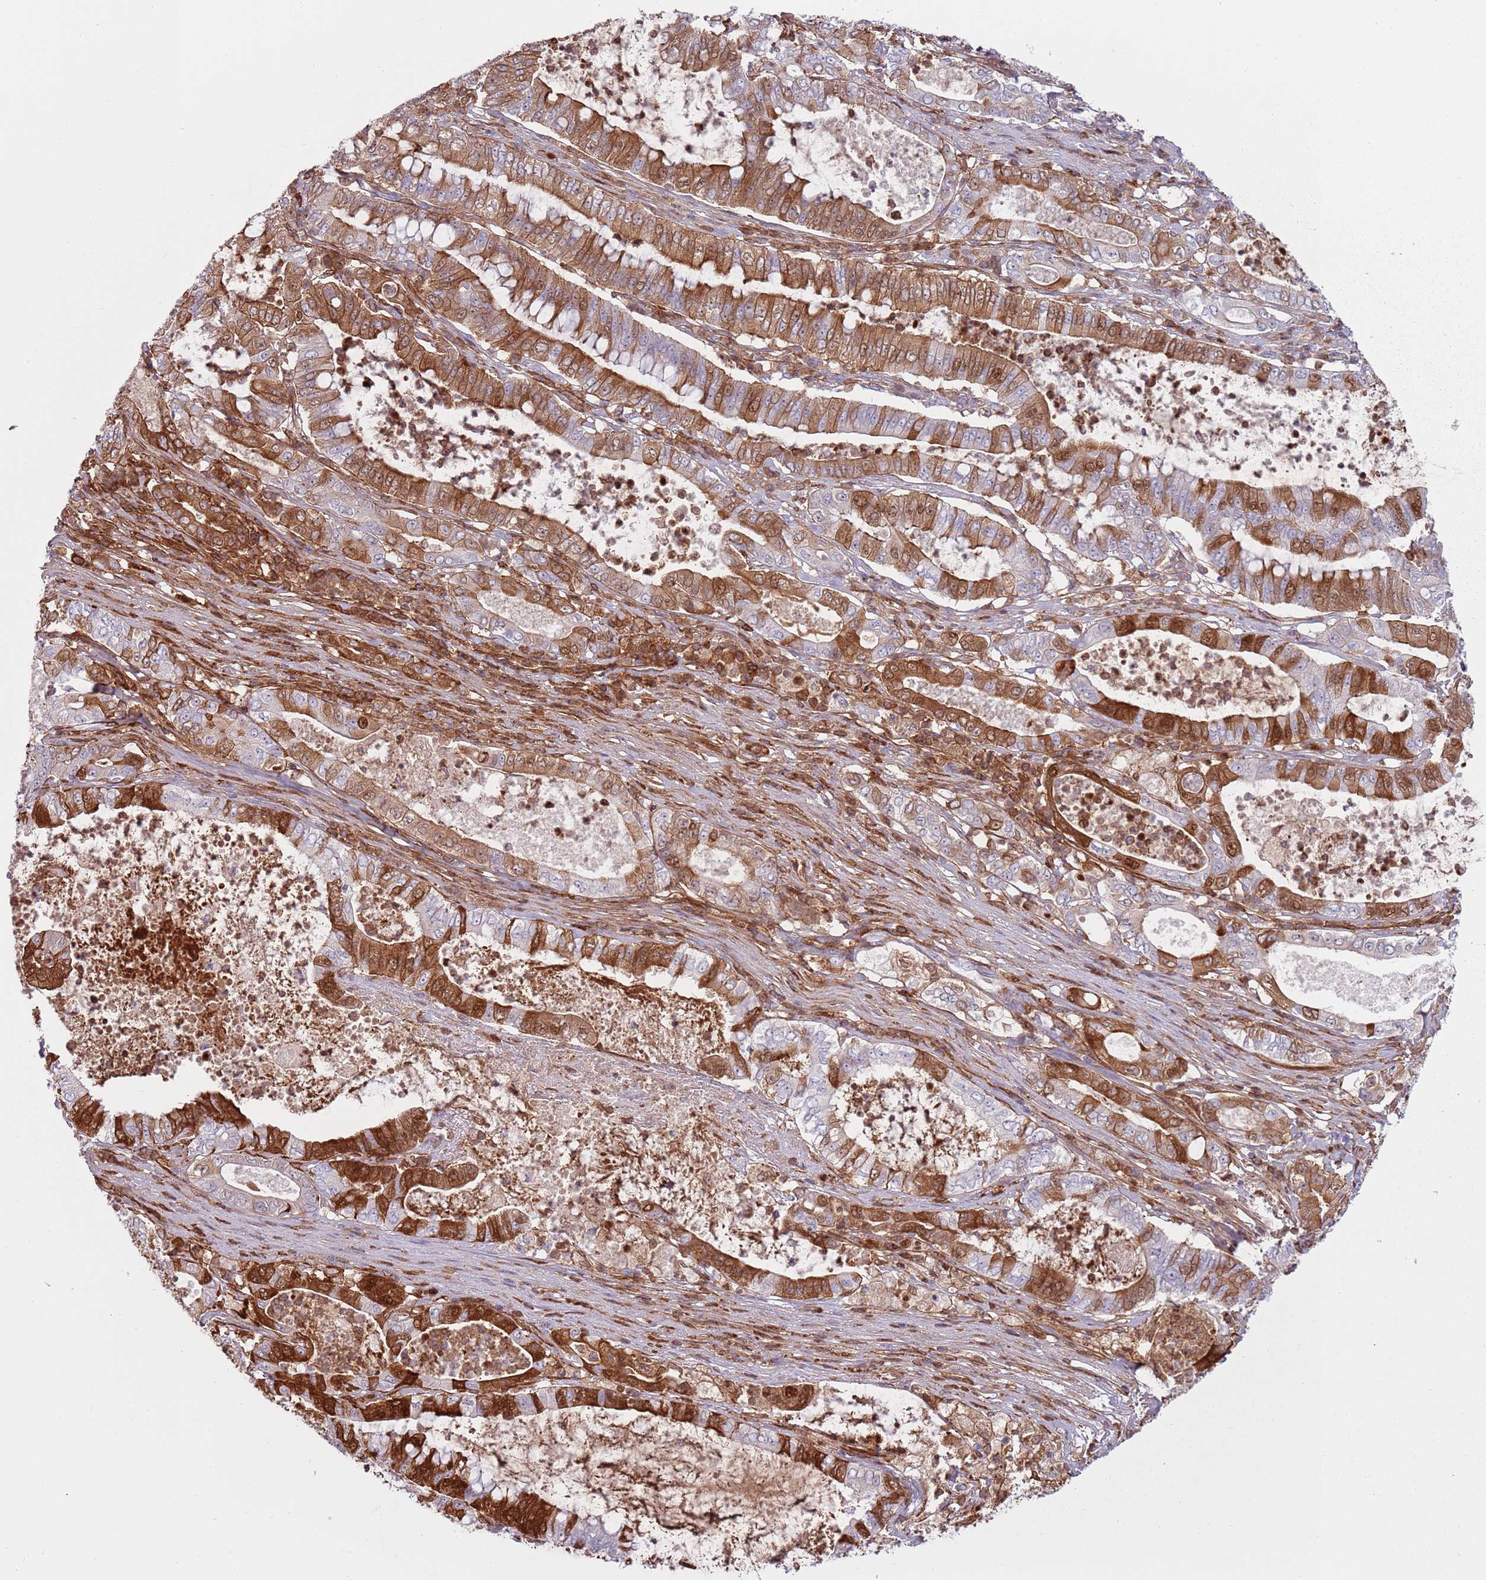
{"staining": {"intensity": "strong", "quantity": "25%-75%", "location": "cytoplasmic/membranous"}, "tissue": "pancreatic cancer", "cell_type": "Tumor cells", "image_type": "cancer", "snomed": [{"axis": "morphology", "description": "Adenocarcinoma, NOS"}, {"axis": "topography", "description": "Pancreas"}], "caption": "This image reveals immunohistochemistry (IHC) staining of human adenocarcinoma (pancreatic), with high strong cytoplasmic/membranous staining in about 25%-75% of tumor cells.", "gene": "NADK", "patient": {"sex": "male", "age": 71}}